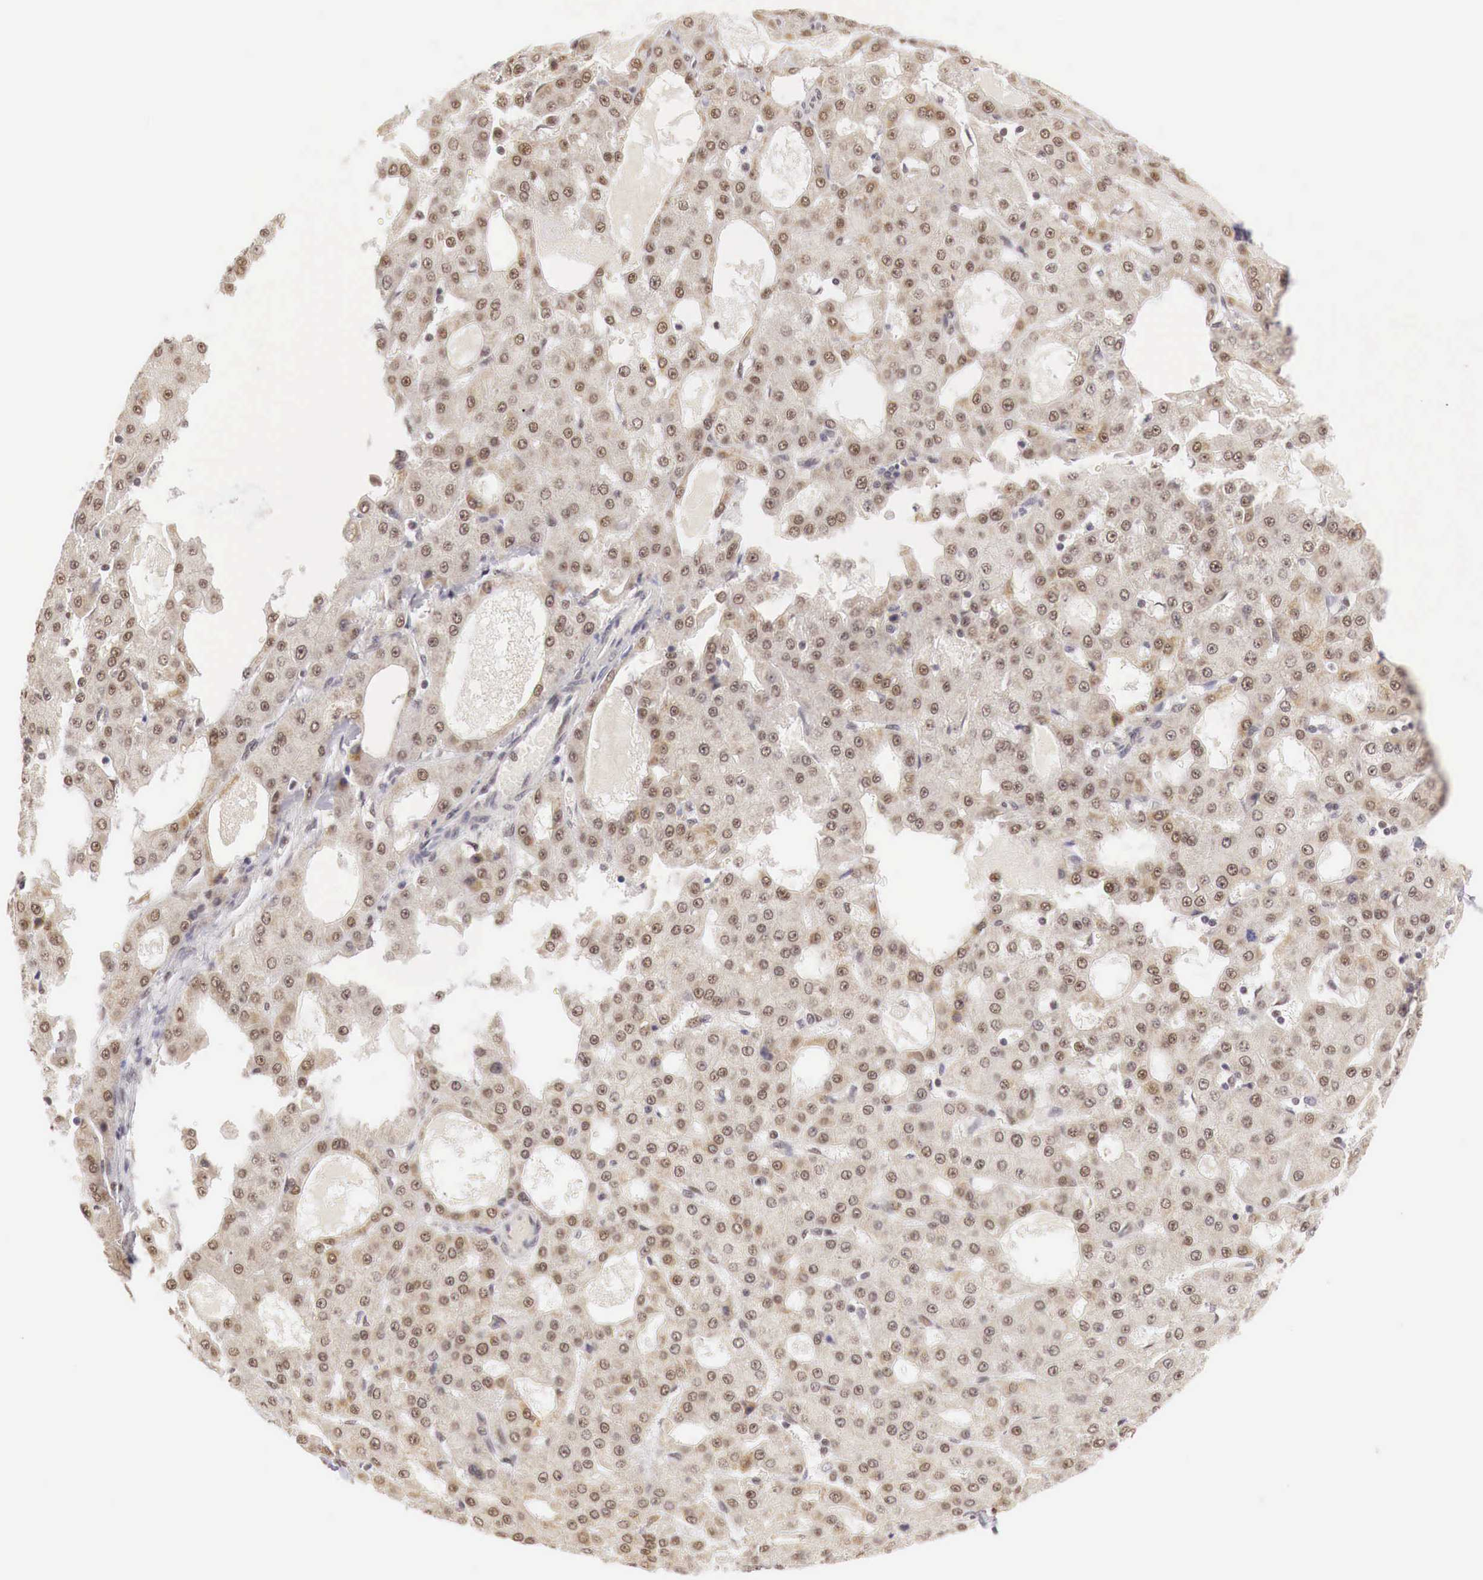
{"staining": {"intensity": "weak", "quantity": ">75%", "location": "cytoplasmic/membranous,nuclear"}, "tissue": "liver cancer", "cell_type": "Tumor cells", "image_type": "cancer", "snomed": [{"axis": "morphology", "description": "Carcinoma, Hepatocellular, NOS"}, {"axis": "topography", "description": "Liver"}], "caption": "Immunohistochemical staining of liver hepatocellular carcinoma reveals low levels of weak cytoplasmic/membranous and nuclear protein positivity in approximately >75% of tumor cells. The staining was performed using DAB to visualize the protein expression in brown, while the nuclei were stained in blue with hematoxylin (Magnification: 20x).", "gene": "GPKOW", "patient": {"sex": "male", "age": 47}}